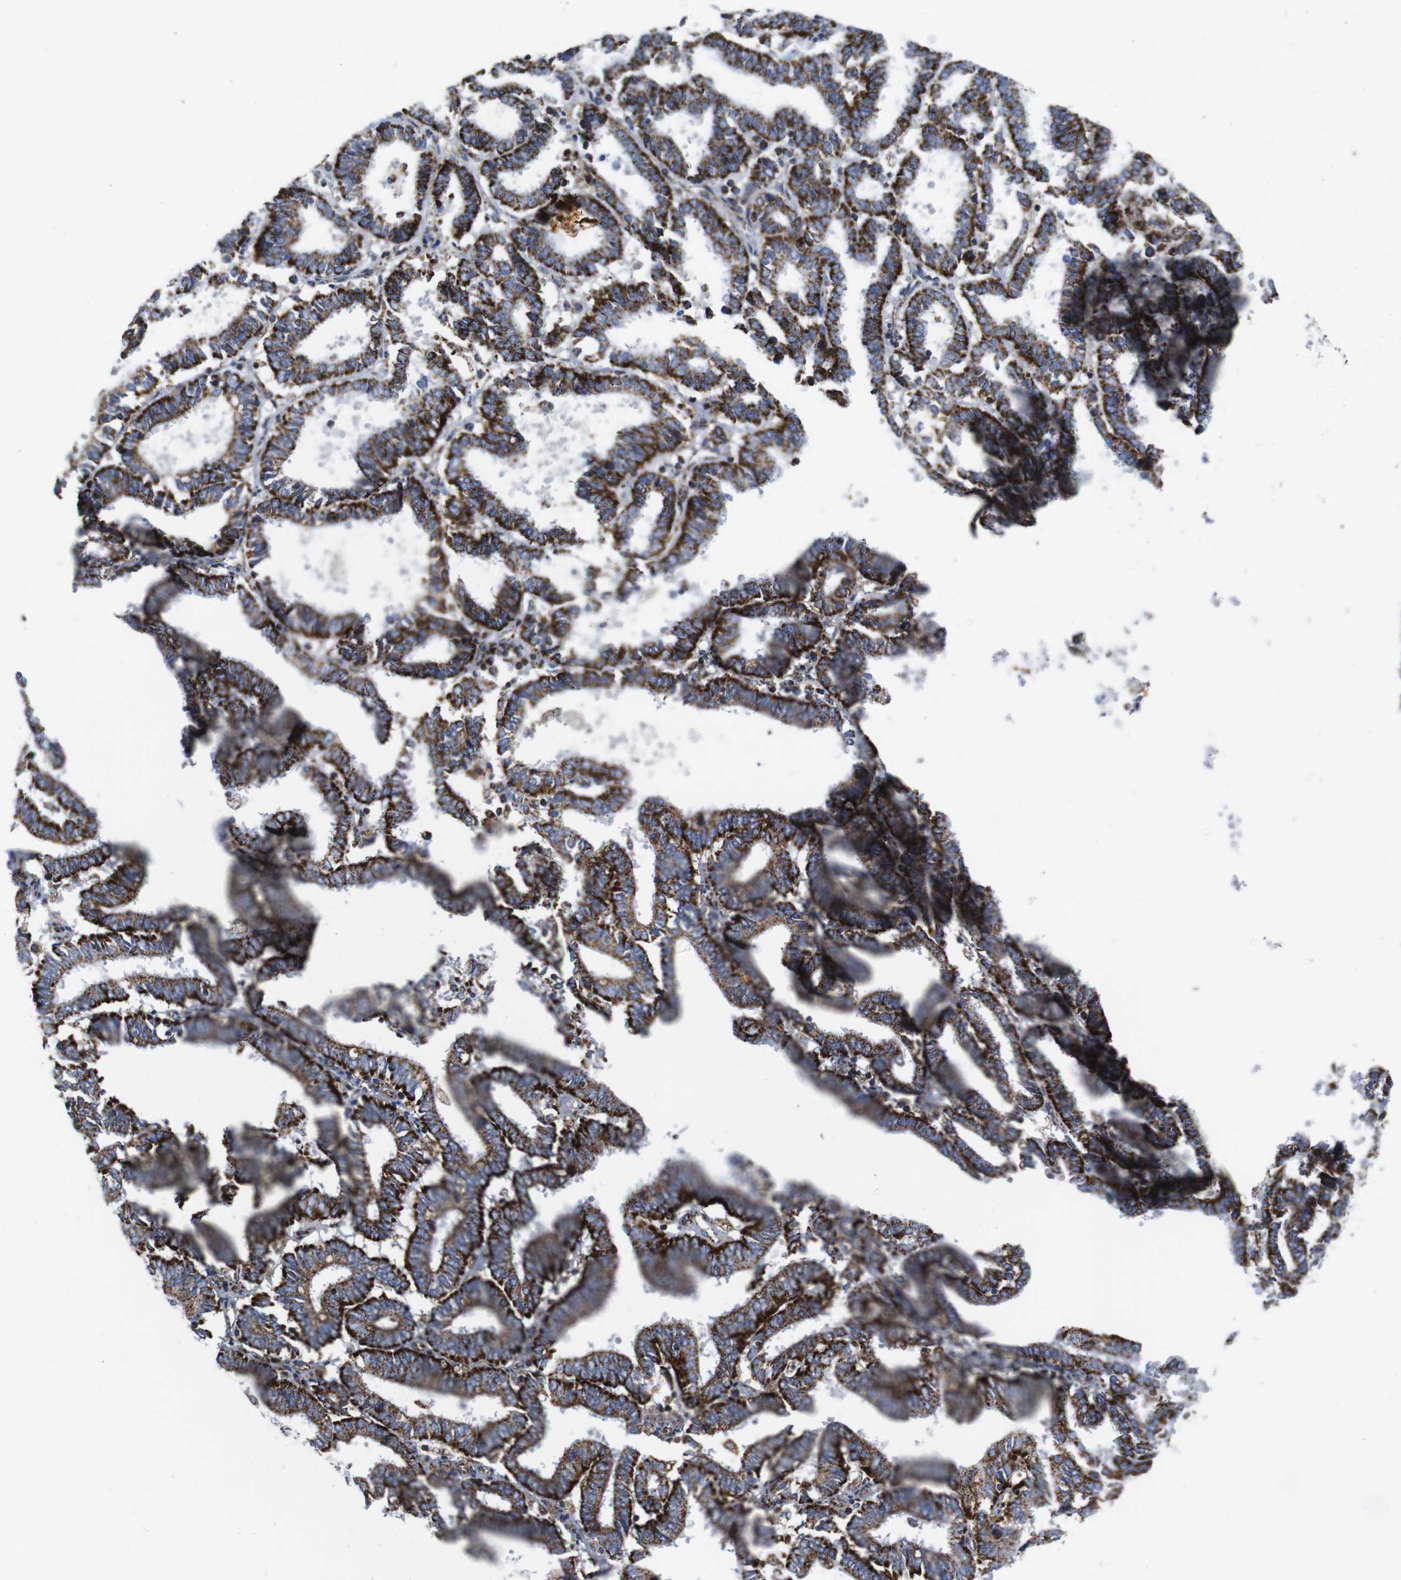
{"staining": {"intensity": "strong", "quantity": ">75%", "location": "cytoplasmic/membranous"}, "tissue": "endometrial cancer", "cell_type": "Tumor cells", "image_type": "cancer", "snomed": [{"axis": "morphology", "description": "Adenocarcinoma, NOS"}, {"axis": "topography", "description": "Uterus"}], "caption": "Endometrial adenocarcinoma tissue shows strong cytoplasmic/membranous expression in about >75% of tumor cells, visualized by immunohistochemistry.", "gene": "TMEM192", "patient": {"sex": "female", "age": 83}}